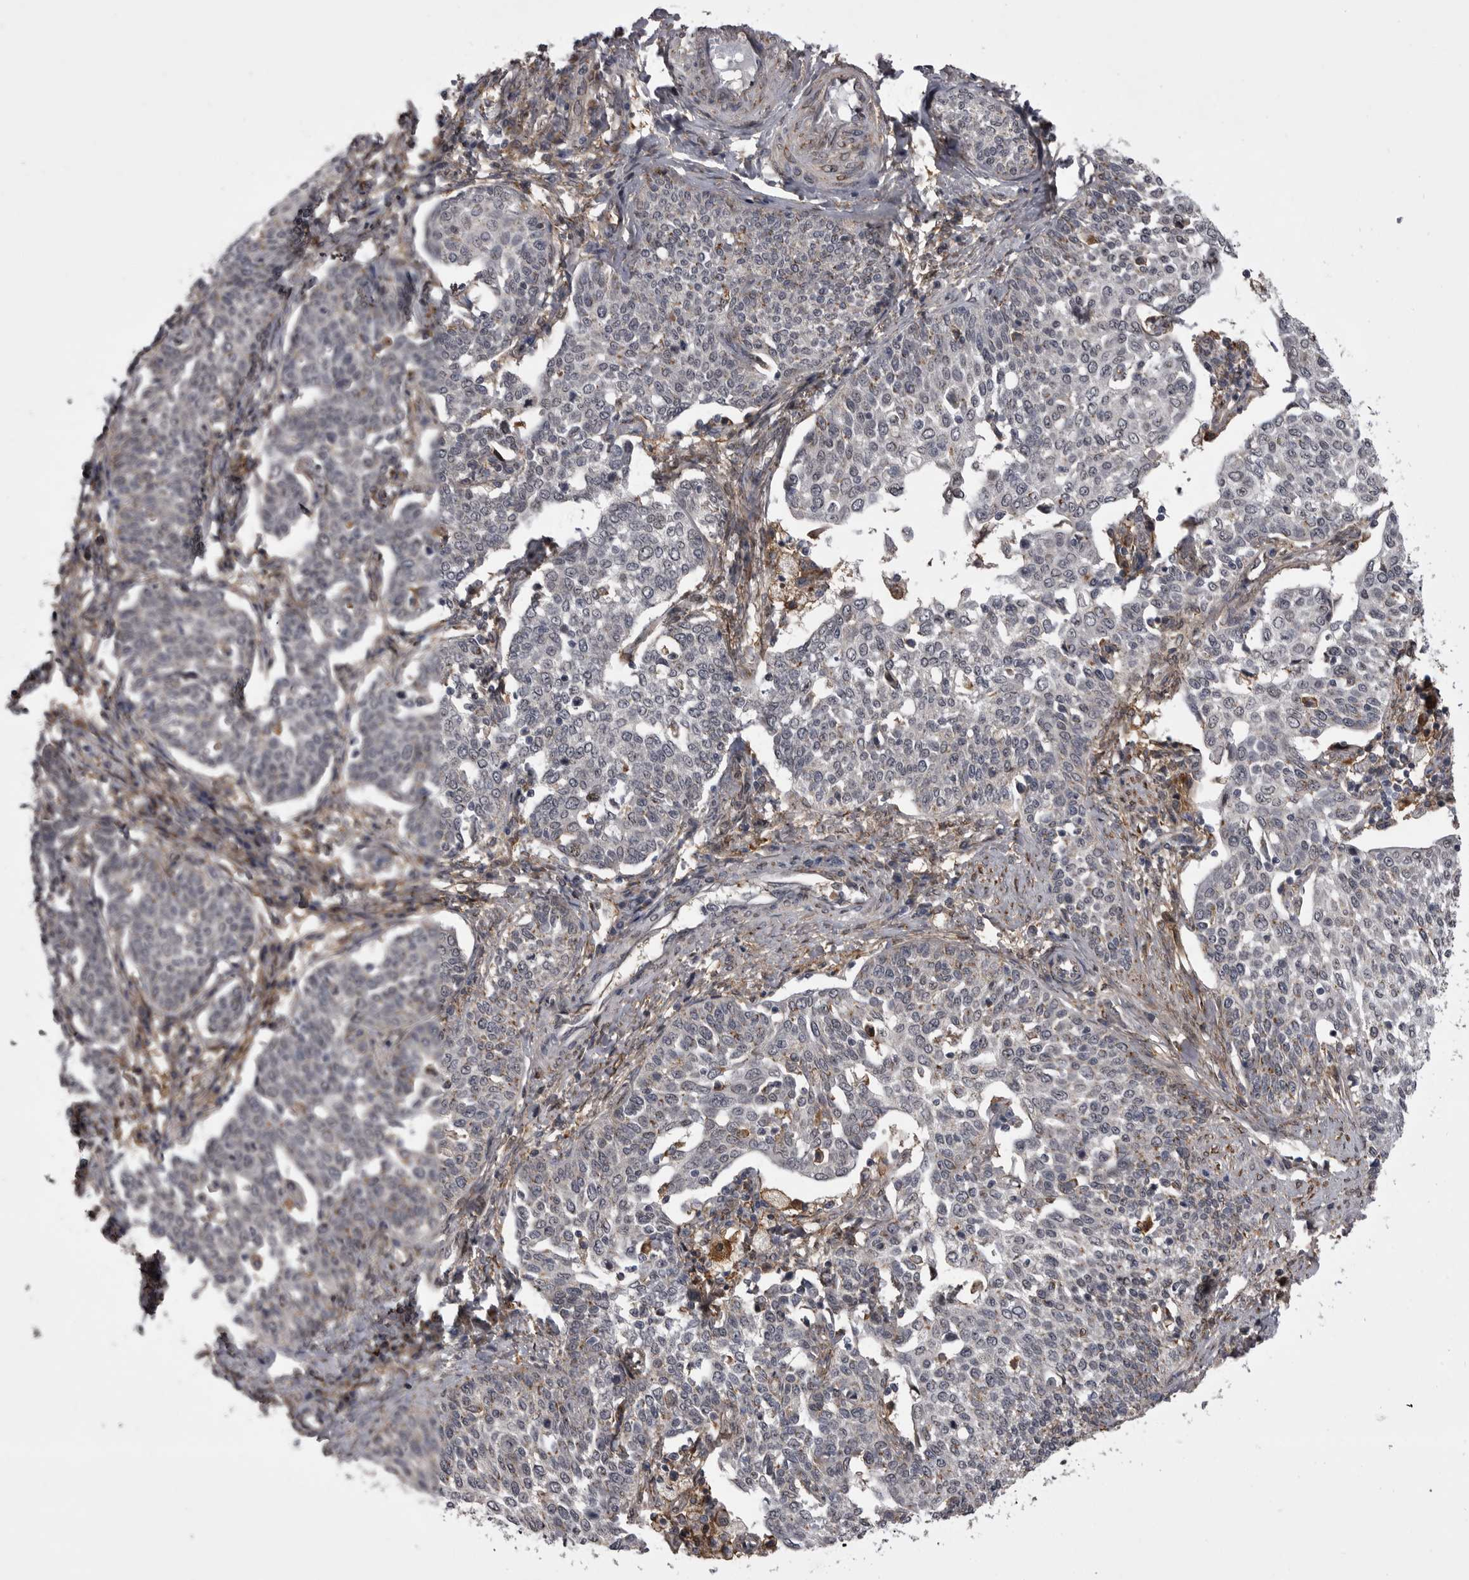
{"staining": {"intensity": "negative", "quantity": "none", "location": "none"}, "tissue": "cervical cancer", "cell_type": "Tumor cells", "image_type": "cancer", "snomed": [{"axis": "morphology", "description": "Squamous cell carcinoma, NOS"}, {"axis": "topography", "description": "Cervix"}], "caption": "Tumor cells show no significant expression in cervical squamous cell carcinoma.", "gene": "ABL1", "patient": {"sex": "female", "age": 34}}